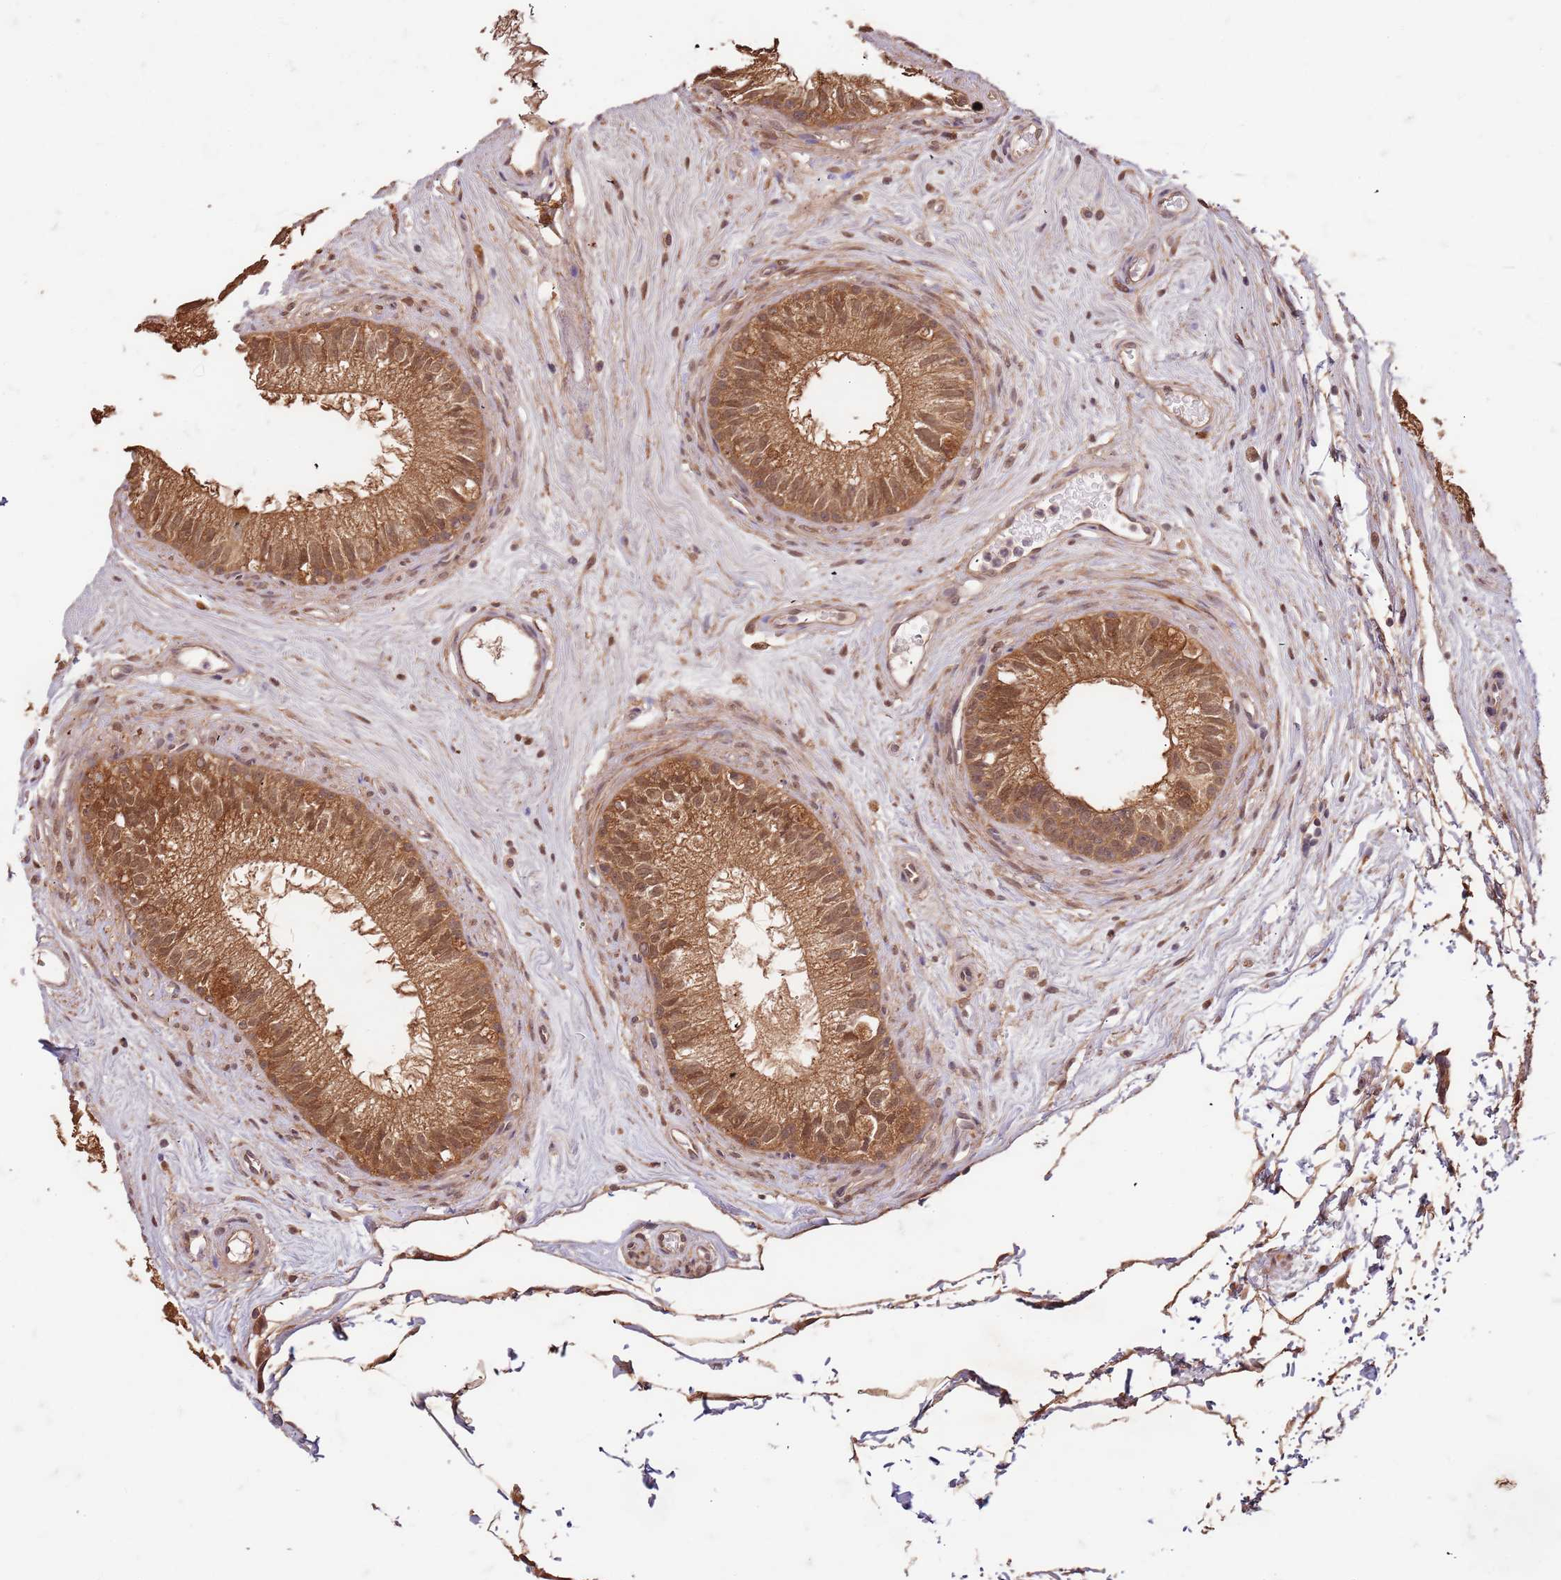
{"staining": {"intensity": "moderate", "quantity": ">75%", "location": "cytoplasmic/membranous,nuclear"}, "tissue": "epididymis", "cell_type": "Glandular cells", "image_type": "normal", "snomed": [{"axis": "morphology", "description": "Normal tissue, NOS"}, {"axis": "topography", "description": "Epididymis"}], "caption": "Immunohistochemistry (IHC) micrograph of normal human epididymis stained for a protein (brown), which exhibits medium levels of moderate cytoplasmic/membranous,nuclear positivity in approximately >75% of glandular cells.", "gene": "UBE3A", "patient": {"sex": "male", "age": 71}}